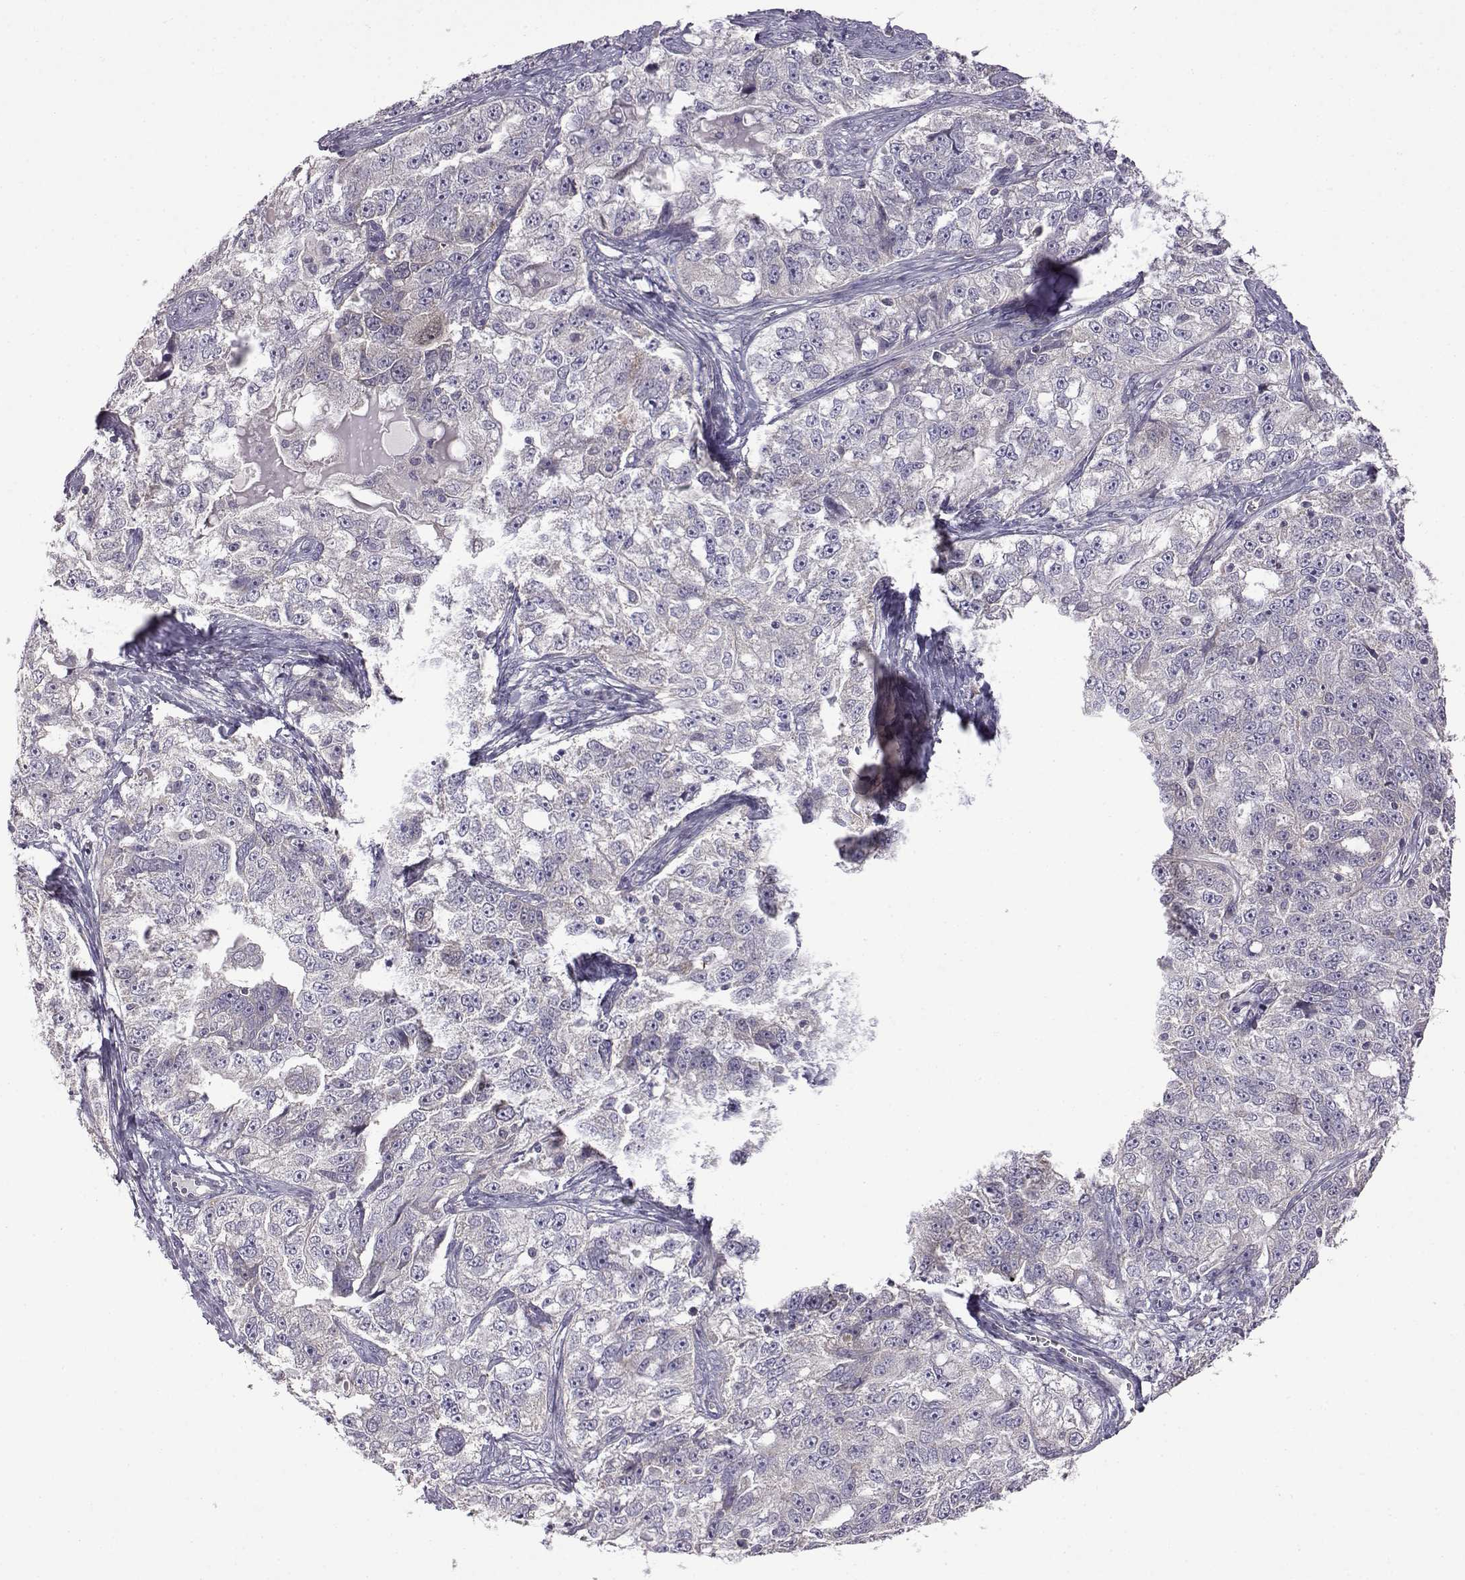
{"staining": {"intensity": "negative", "quantity": "none", "location": "none"}, "tissue": "ovarian cancer", "cell_type": "Tumor cells", "image_type": "cancer", "snomed": [{"axis": "morphology", "description": "Cystadenocarcinoma, serous, NOS"}, {"axis": "topography", "description": "Ovary"}], "caption": "A photomicrograph of ovarian cancer (serous cystadenocarcinoma) stained for a protein shows no brown staining in tumor cells.", "gene": "VGF", "patient": {"sex": "female", "age": 51}}